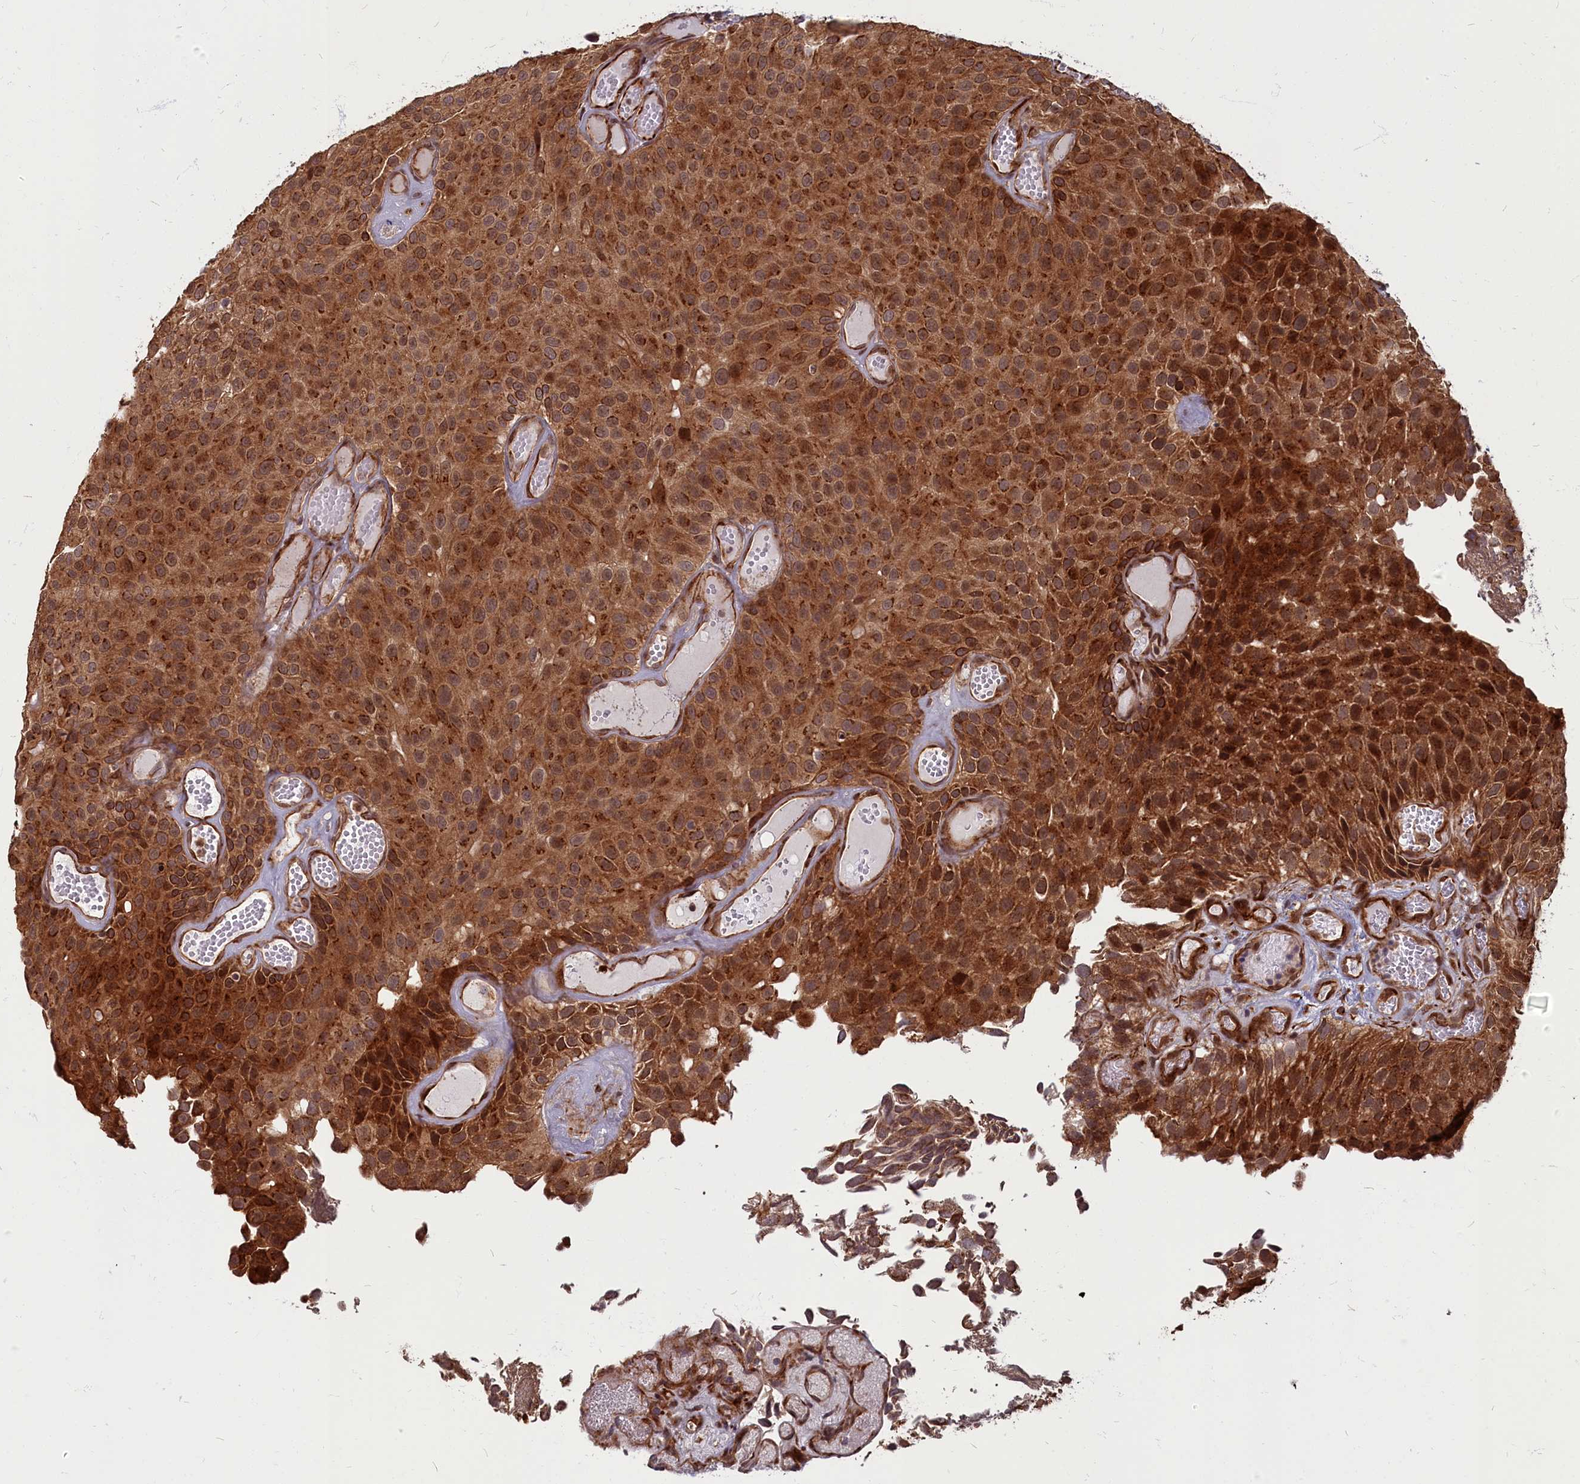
{"staining": {"intensity": "strong", "quantity": ">75%", "location": "cytoplasmic/membranous"}, "tissue": "urothelial cancer", "cell_type": "Tumor cells", "image_type": "cancer", "snomed": [{"axis": "morphology", "description": "Urothelial carcinoma, Low grade"}, {"axis": "topography", "description": "Urinary bladder"}], "caption": "DAB (3,3'-diaminobenzidine) immunohistochemical staining of low-grade urothelial carcinoma exhibits strong cytoplasmic/membranous protein expression in about >75% of tumor cells.", "gene": "MYCBP", "patient": {"sex": "male", "age": 89}}